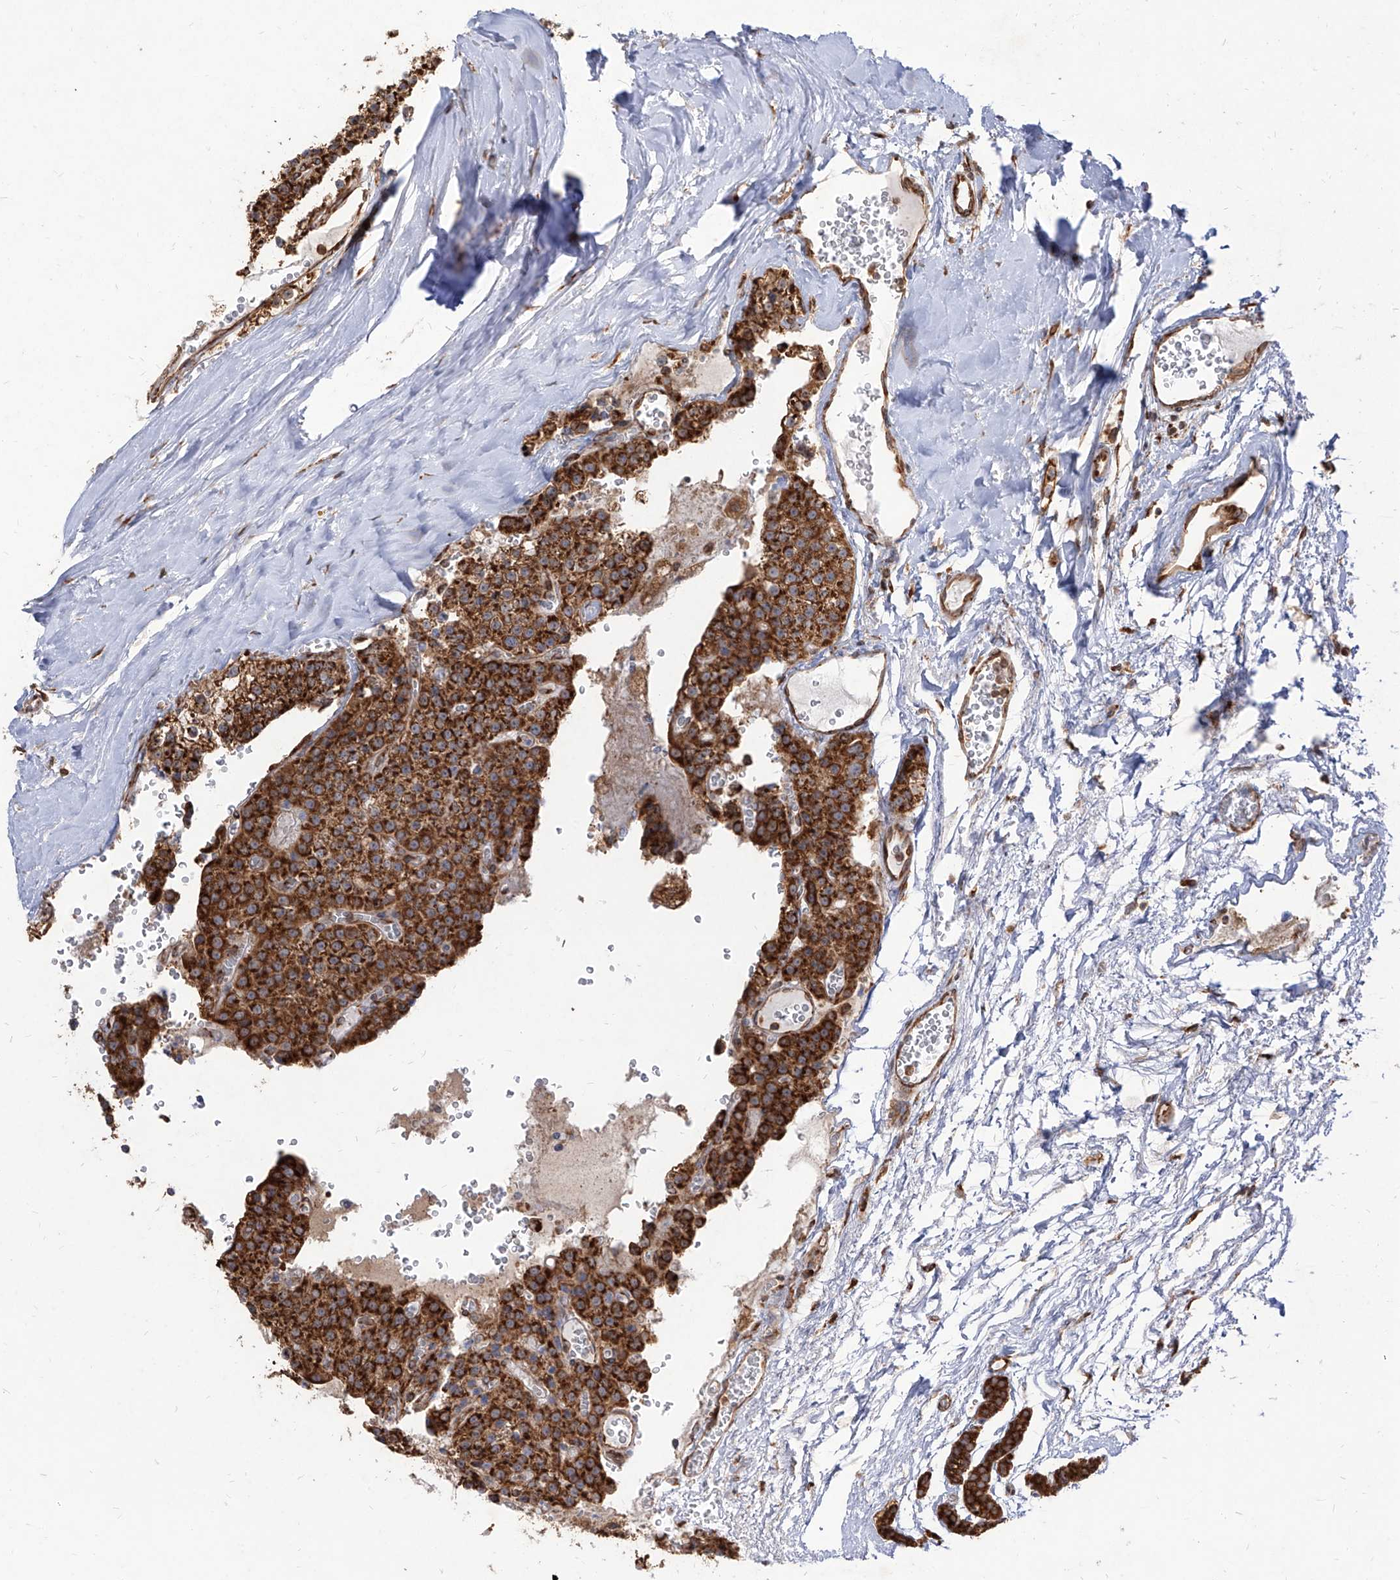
{"staining": {"intensity": "strong", "quantity": ">75%", "location": "cytoplasmic/membranous"}, "tissue": "parathyroid gland", "cell_type": "Glandular cells", "image_type": "normal", "snomed": [{"axis": "morphology", "description": "Normal tissue, NOS"}, {"axis": "topography", "description": "Parathyroid gland"}], "caption": "Parathyroid gland stained with immunohistochemistry (IHC) reveals strong cytoplasmic/membranous expression in approximately >75% of glandular cells.", "gene": "RPS25", "patient": {"sex": "female", "age": 64}}